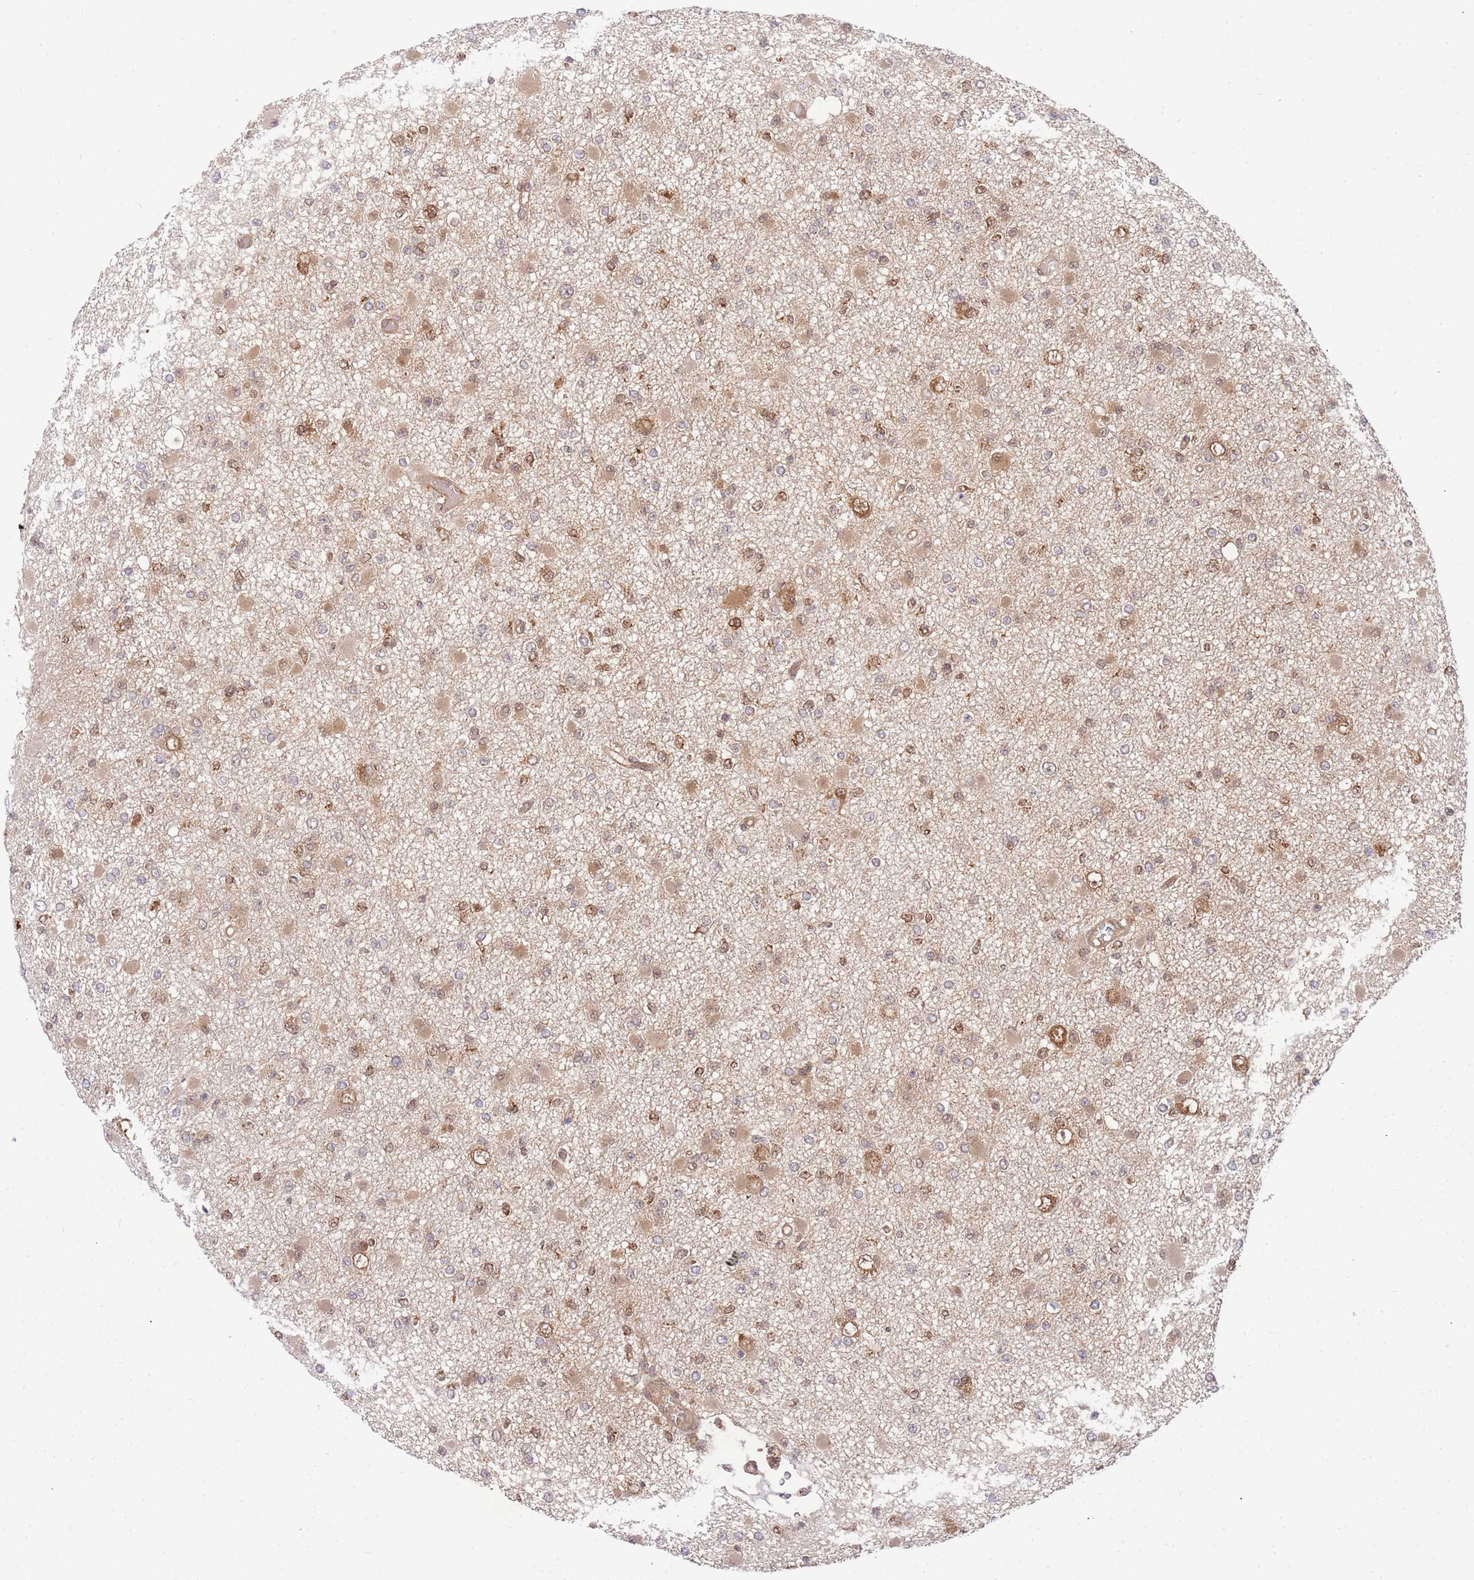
{"staining": {"intensity": "moderate", "quantity": ">75%", "location": "cytoplasmic/membranous,nuclear"}, "tissue": "glioma", "cell_type": "Tumor cells", "image_type": "cancer", "snomed": [{"axis": "morphology", "description": "Glioma, malignant, Low grade"}, {"axis": "topography", "description": "Brain"}], "caption": "Immunohistochemical staining of human malignant low-grade glioma shows moderate cytoplasmic/membranous and nuclear protein staining in about >75% of tumor cells.", "gene": "KIAA1191", "patient": {"sex": "female", "age": 22}}